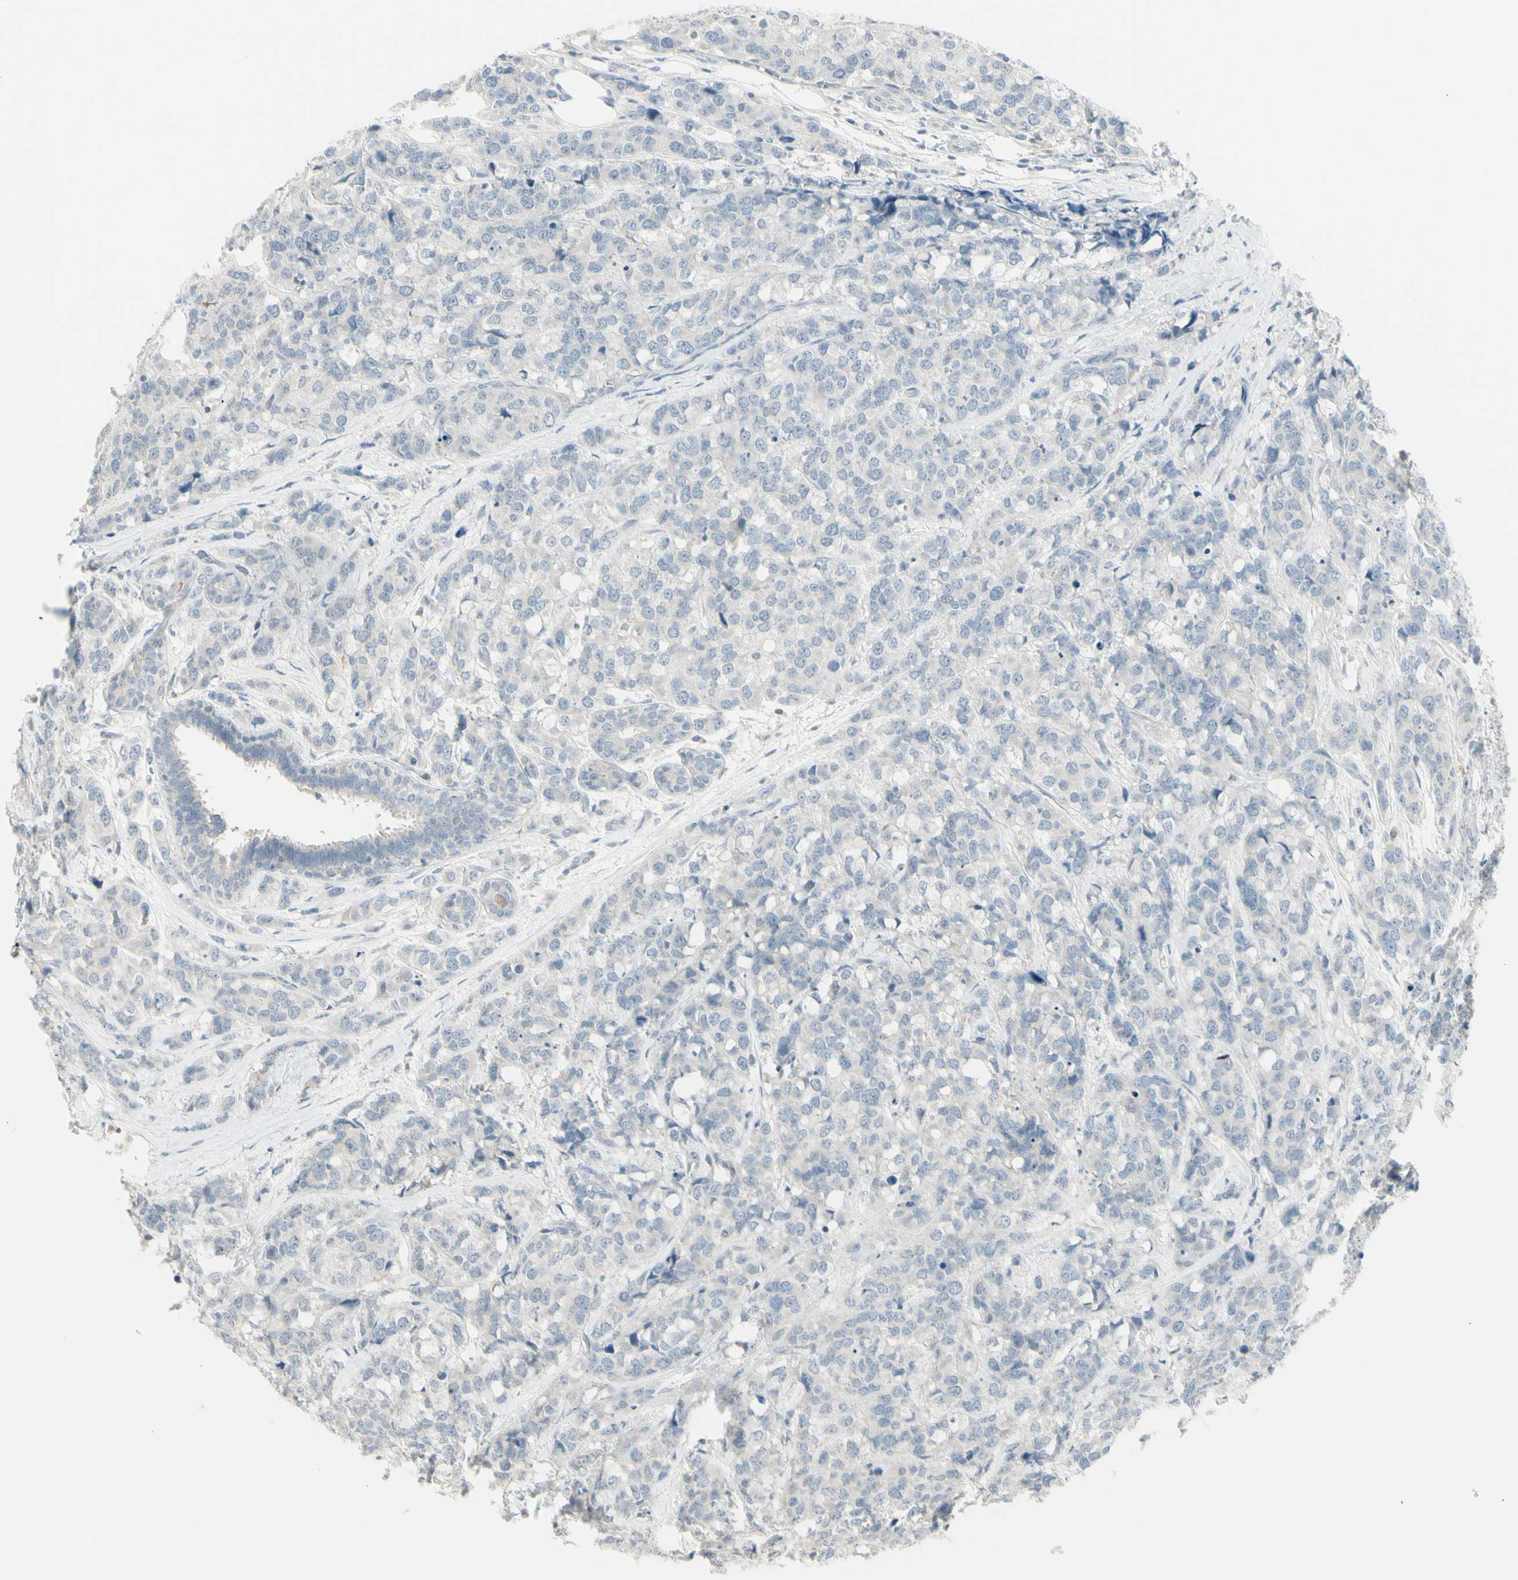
{"staining": {"intensity": "negative", "quantity": "none", "location": "none"}, "tissue": "breast cancer", "cell_type": "Tumor cells", "image_type": "cancer", "snomed": [{"axis": "morphology", "description": "Lobular carcinoma"}, {"axis": "topography", "description": "Breast"}], "caption": "Human breast cancer (lobular carcinoma) stained for a protein using immunohistochemistry (IHC) shows no expression in tumor cells.", "gene": "SH3GL2", "patient": {"sex": "female", "age": 59}}